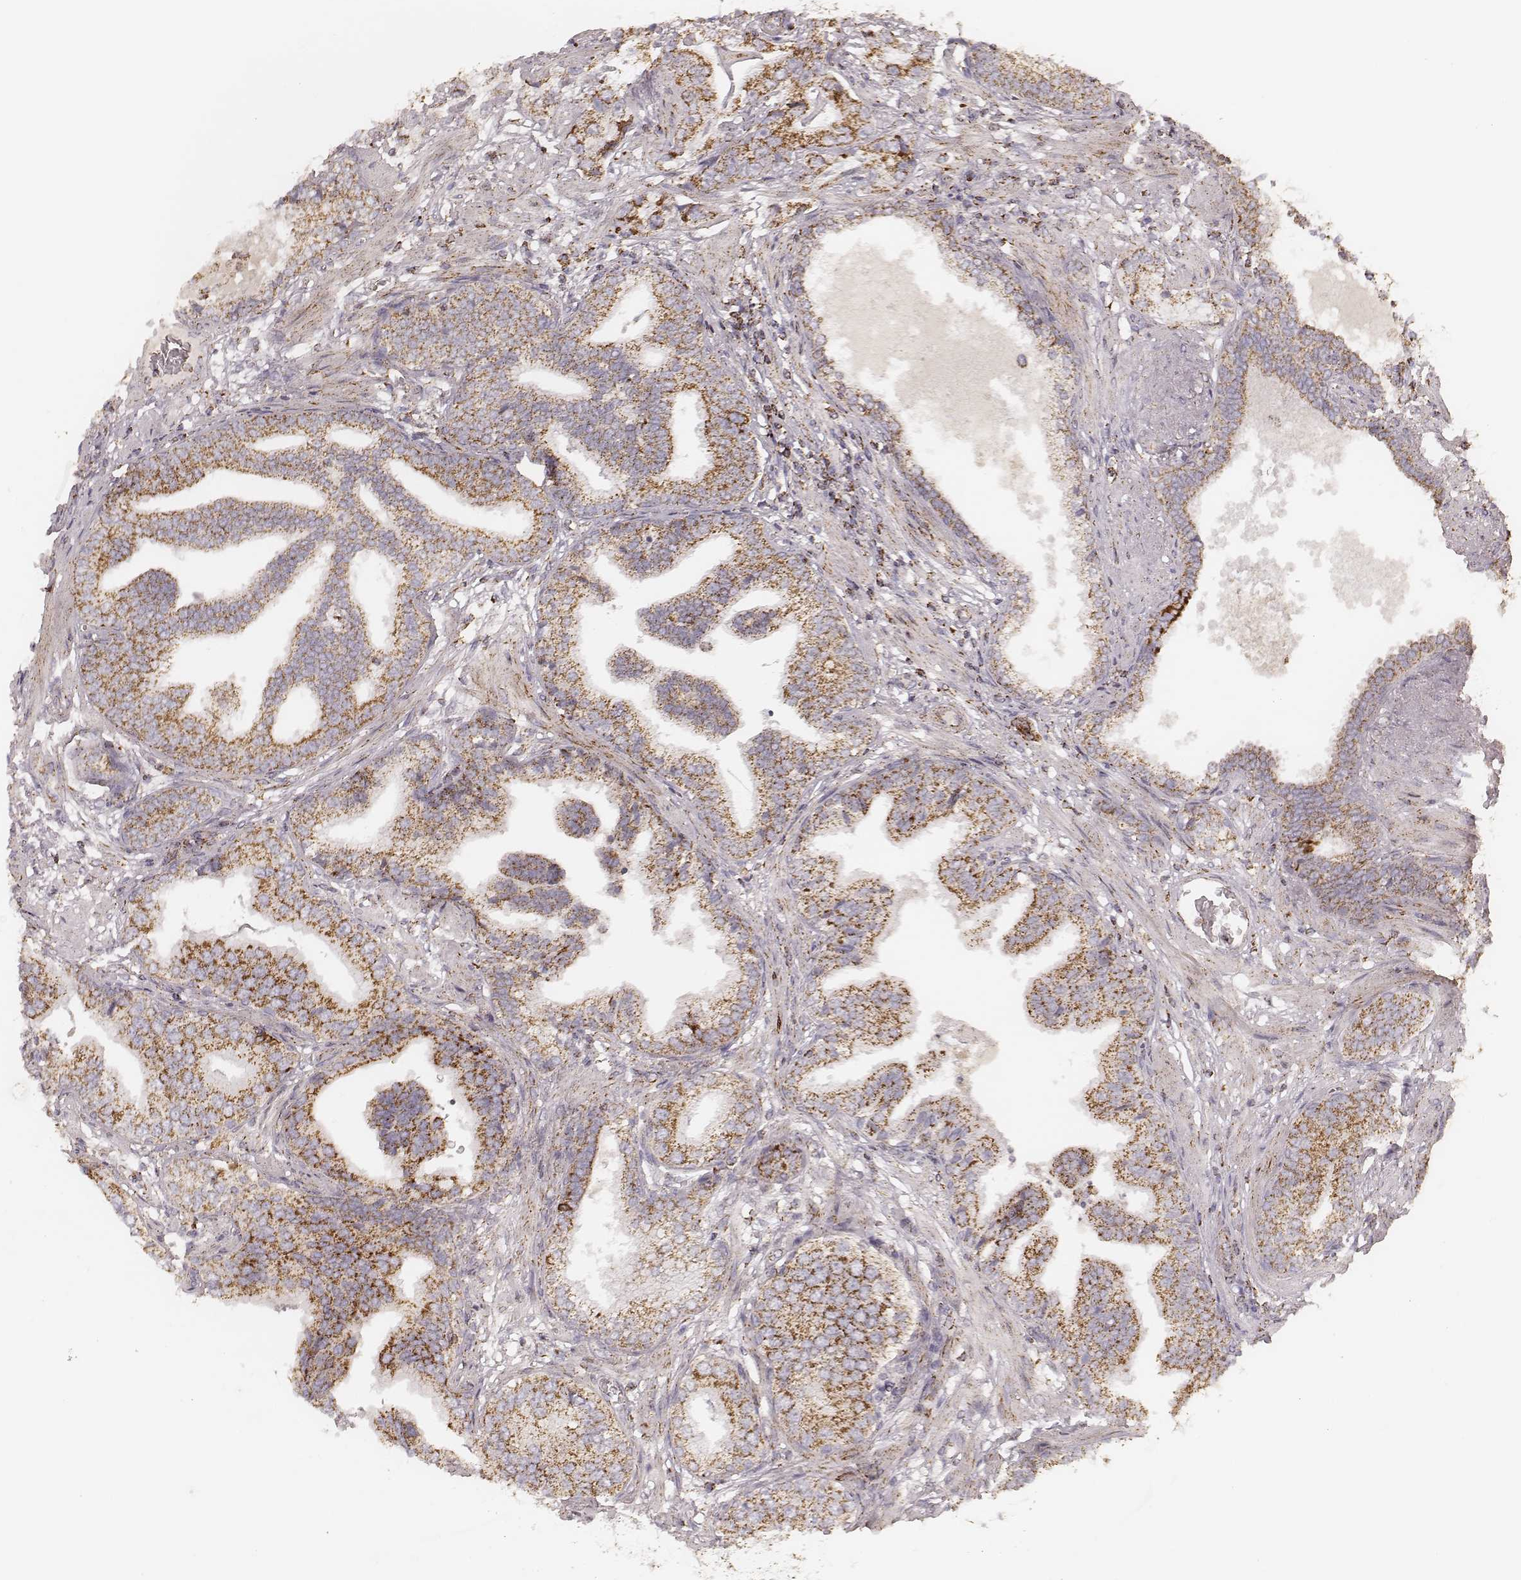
{"staining": {"intensity": "moderate", "quantity": ">75%", "location": "cytoplasmic/membranous"}, "tissue": "prostate cancer", "cell_type": "Tumor cells", "image_type": "cancer", "snomed": [{"axis": "morphology", "description": "Adenocarcinoma, NOS"}, {"axis": "topography", "description": "Prostate"}], "caption": "Immunohistochemical staining of human adenocarcinoma (prostate) demonstrates medium levels of moderate cytoplasmic/membranous protein expression in approximately >75% of tumor cells.", "gene": "CS", "patient": {"sex": "male", "age": 64}}